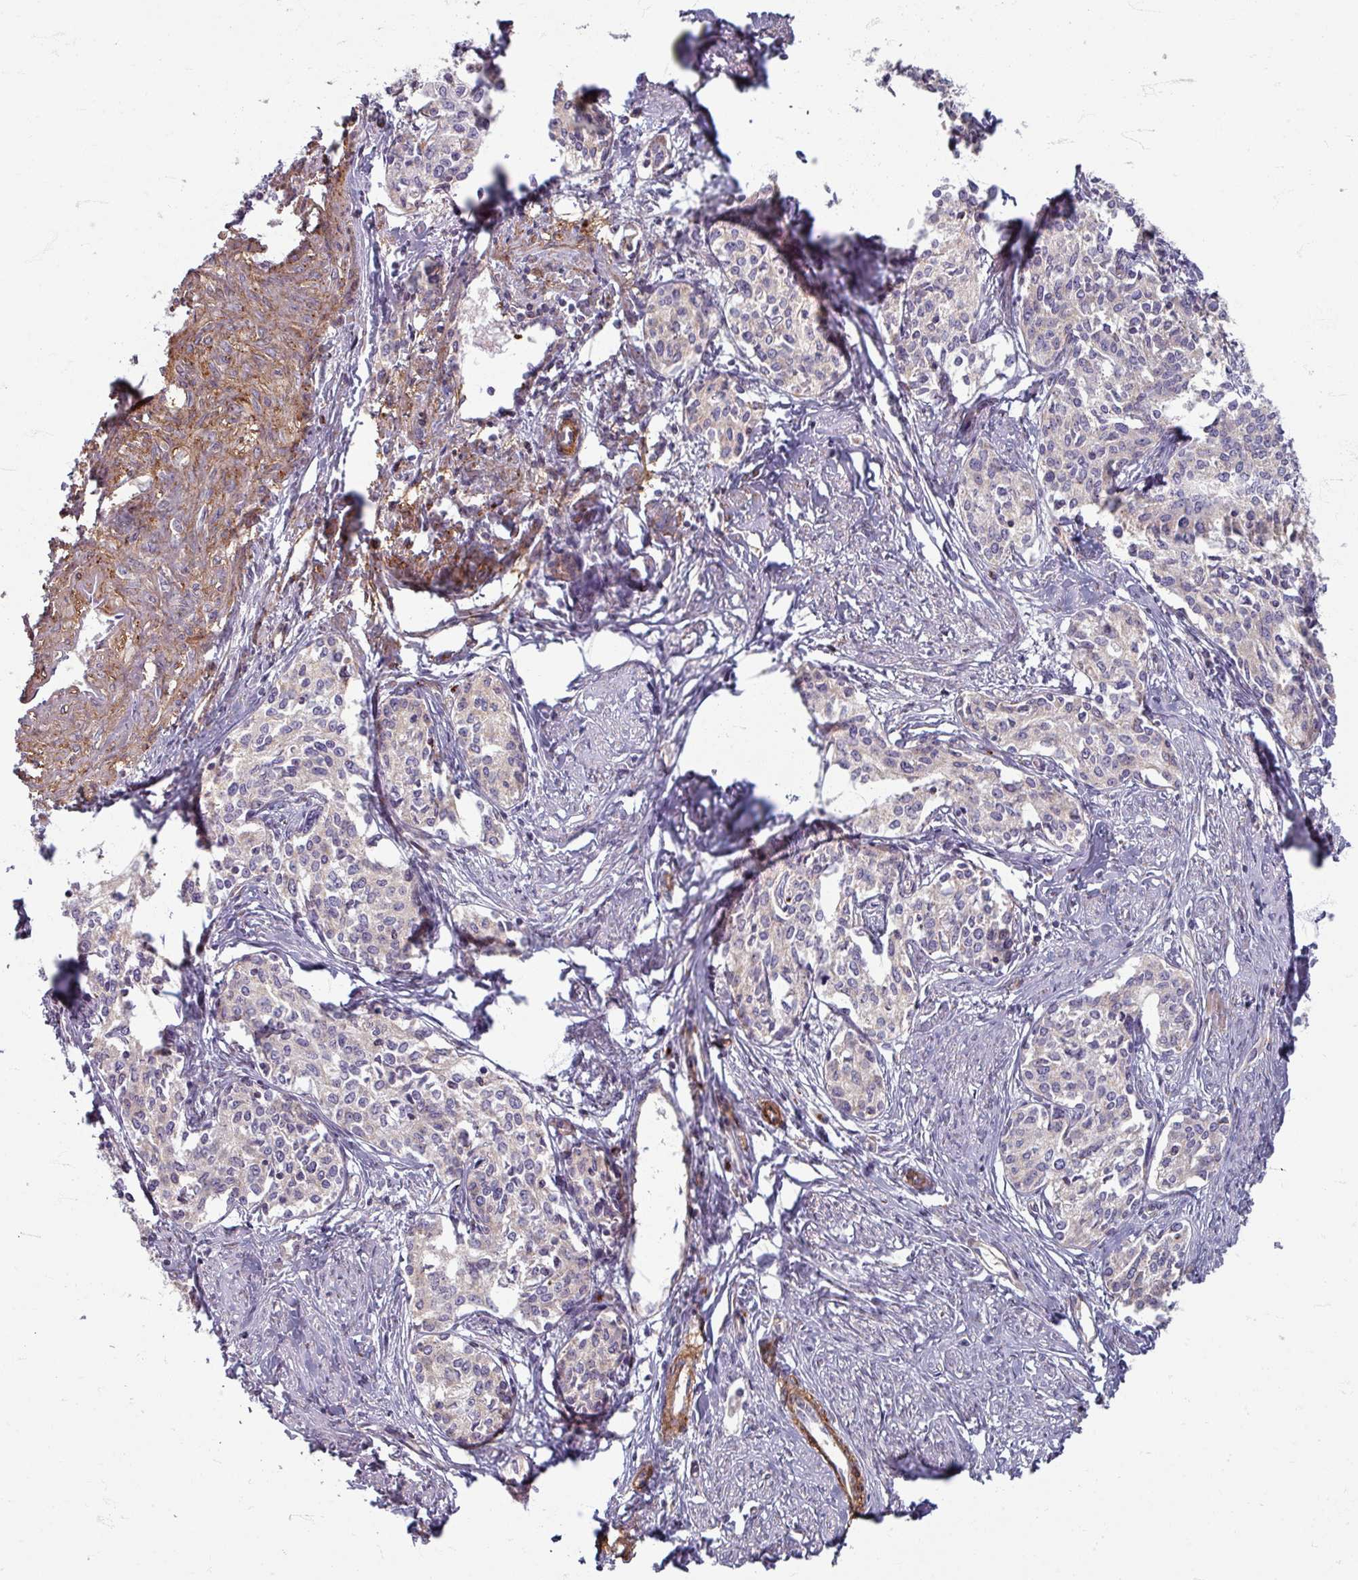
{"staining": {"intensity": "negative", "quantity": "none", "location": "none"}, "tissue": "cervical cancer", "cell_type": "Tumor cells", "image_type": "cancer", "snomed": [{"axis": "morphology", "description": "Squamous cell carcinoma, NOS"}, {"axis": "morphology", "description": "Adenocarcinoma, NOS"}, {"axis": "topography", "description": "Cervix"}], "caption": "This histopathology image is of squamous cell carcinoma (cervical) stained with immunohistochemistry to label a protein in brown with the nuclei are counter-stained blue. There is no expression in tumor cells.", "gene": "GABARAPL1", "patient": {"sex": "female", "age": 52}}